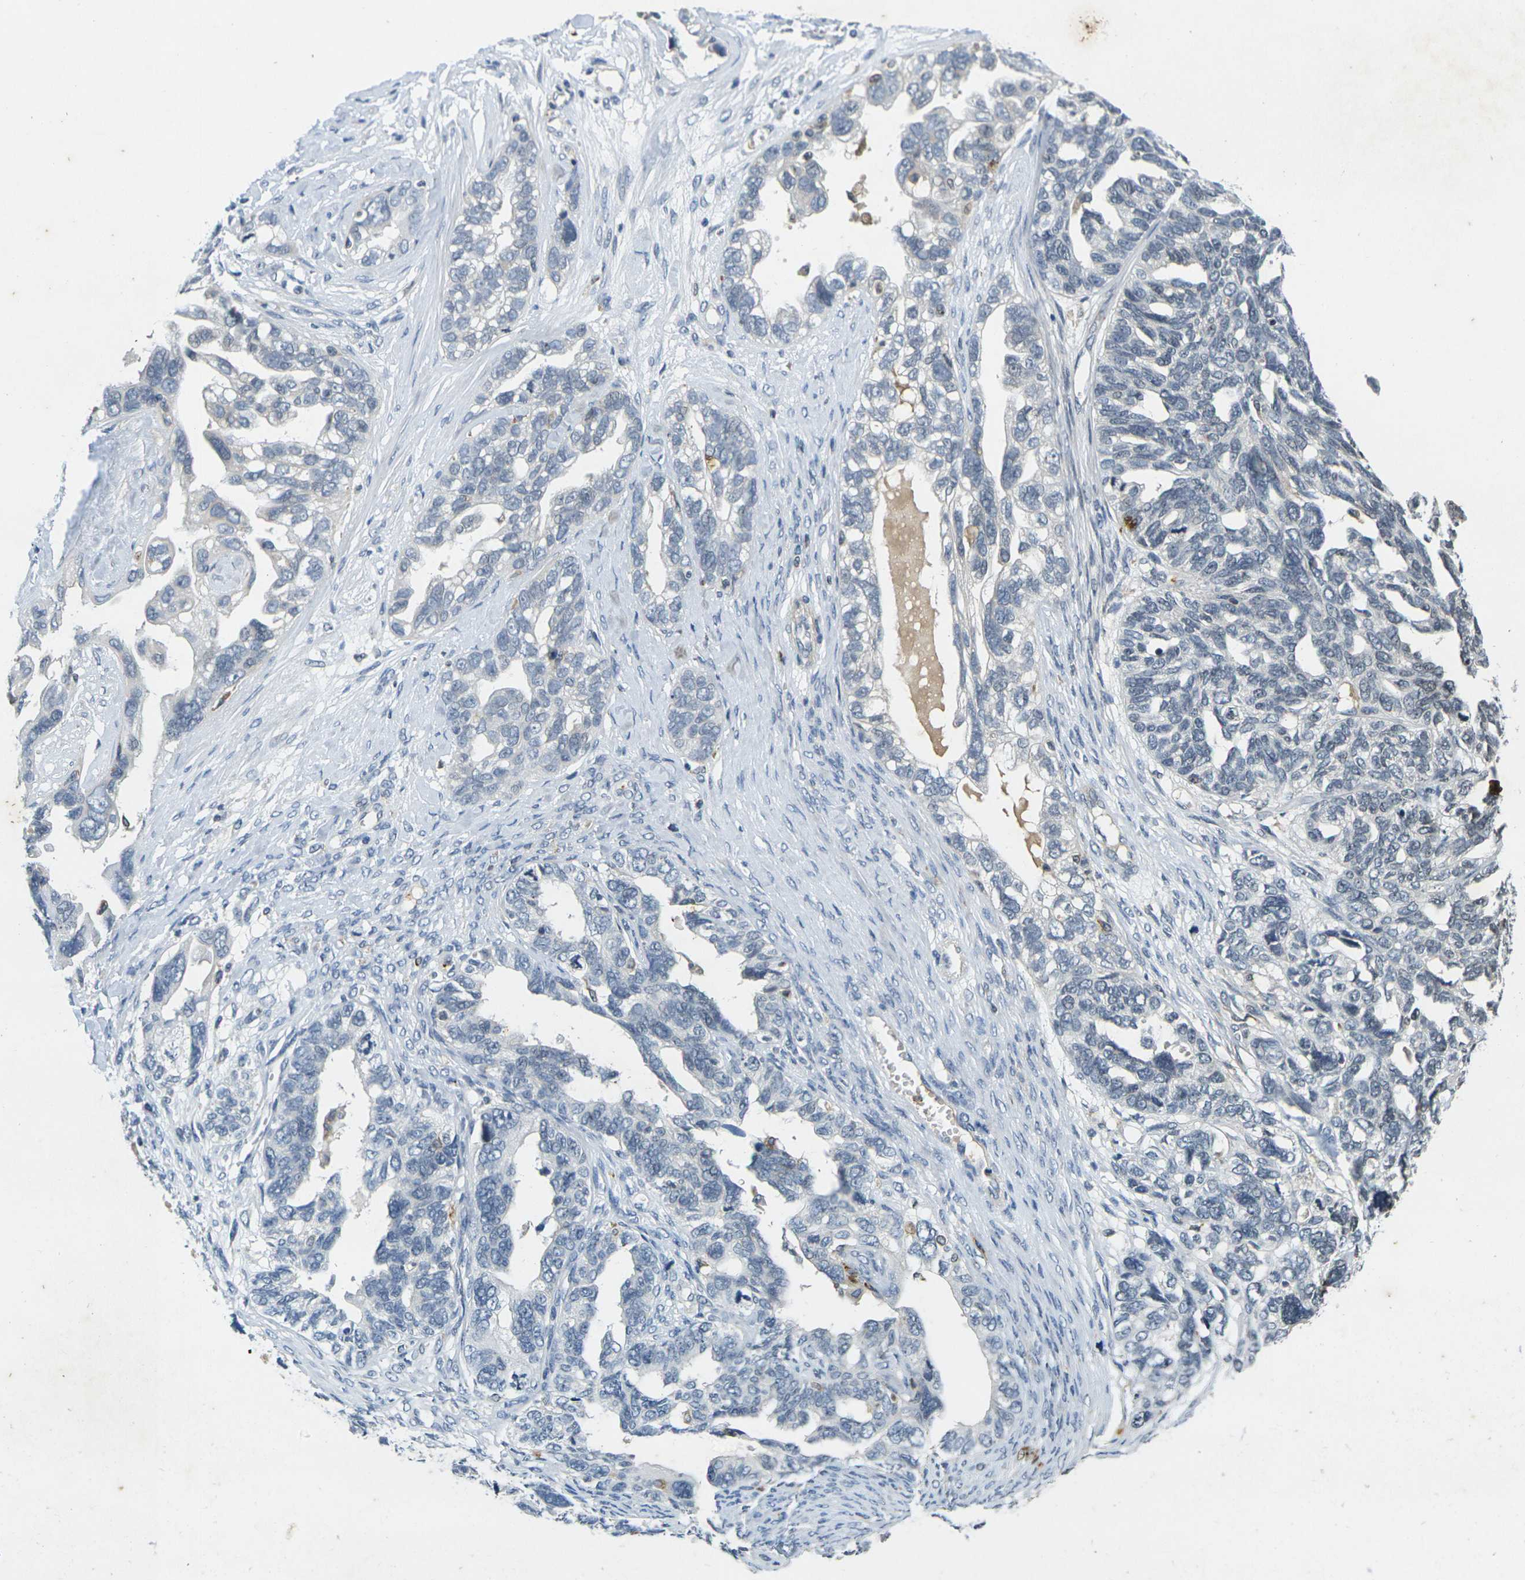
{"staining": {"intensity": "negative", "quantity": "none", "location": "none"}, "tissue": "ovarian cancer", "cell_type": "Tumor cells", "image_type": "cancer", "snomed": [{"axis": "morphology", "description": "Cystadenocarcinoma, serous, NOS"}, {"axis": "topography", "description": "Ovary"}], "caption": "High power microscopy photomicrograph of an immunohistochemistry (IHC) image of ovarian cancer, revealing no significant staining in tumor cells.", "gene": "C1QC", "patient": {"sex": "female", "age": 79}}